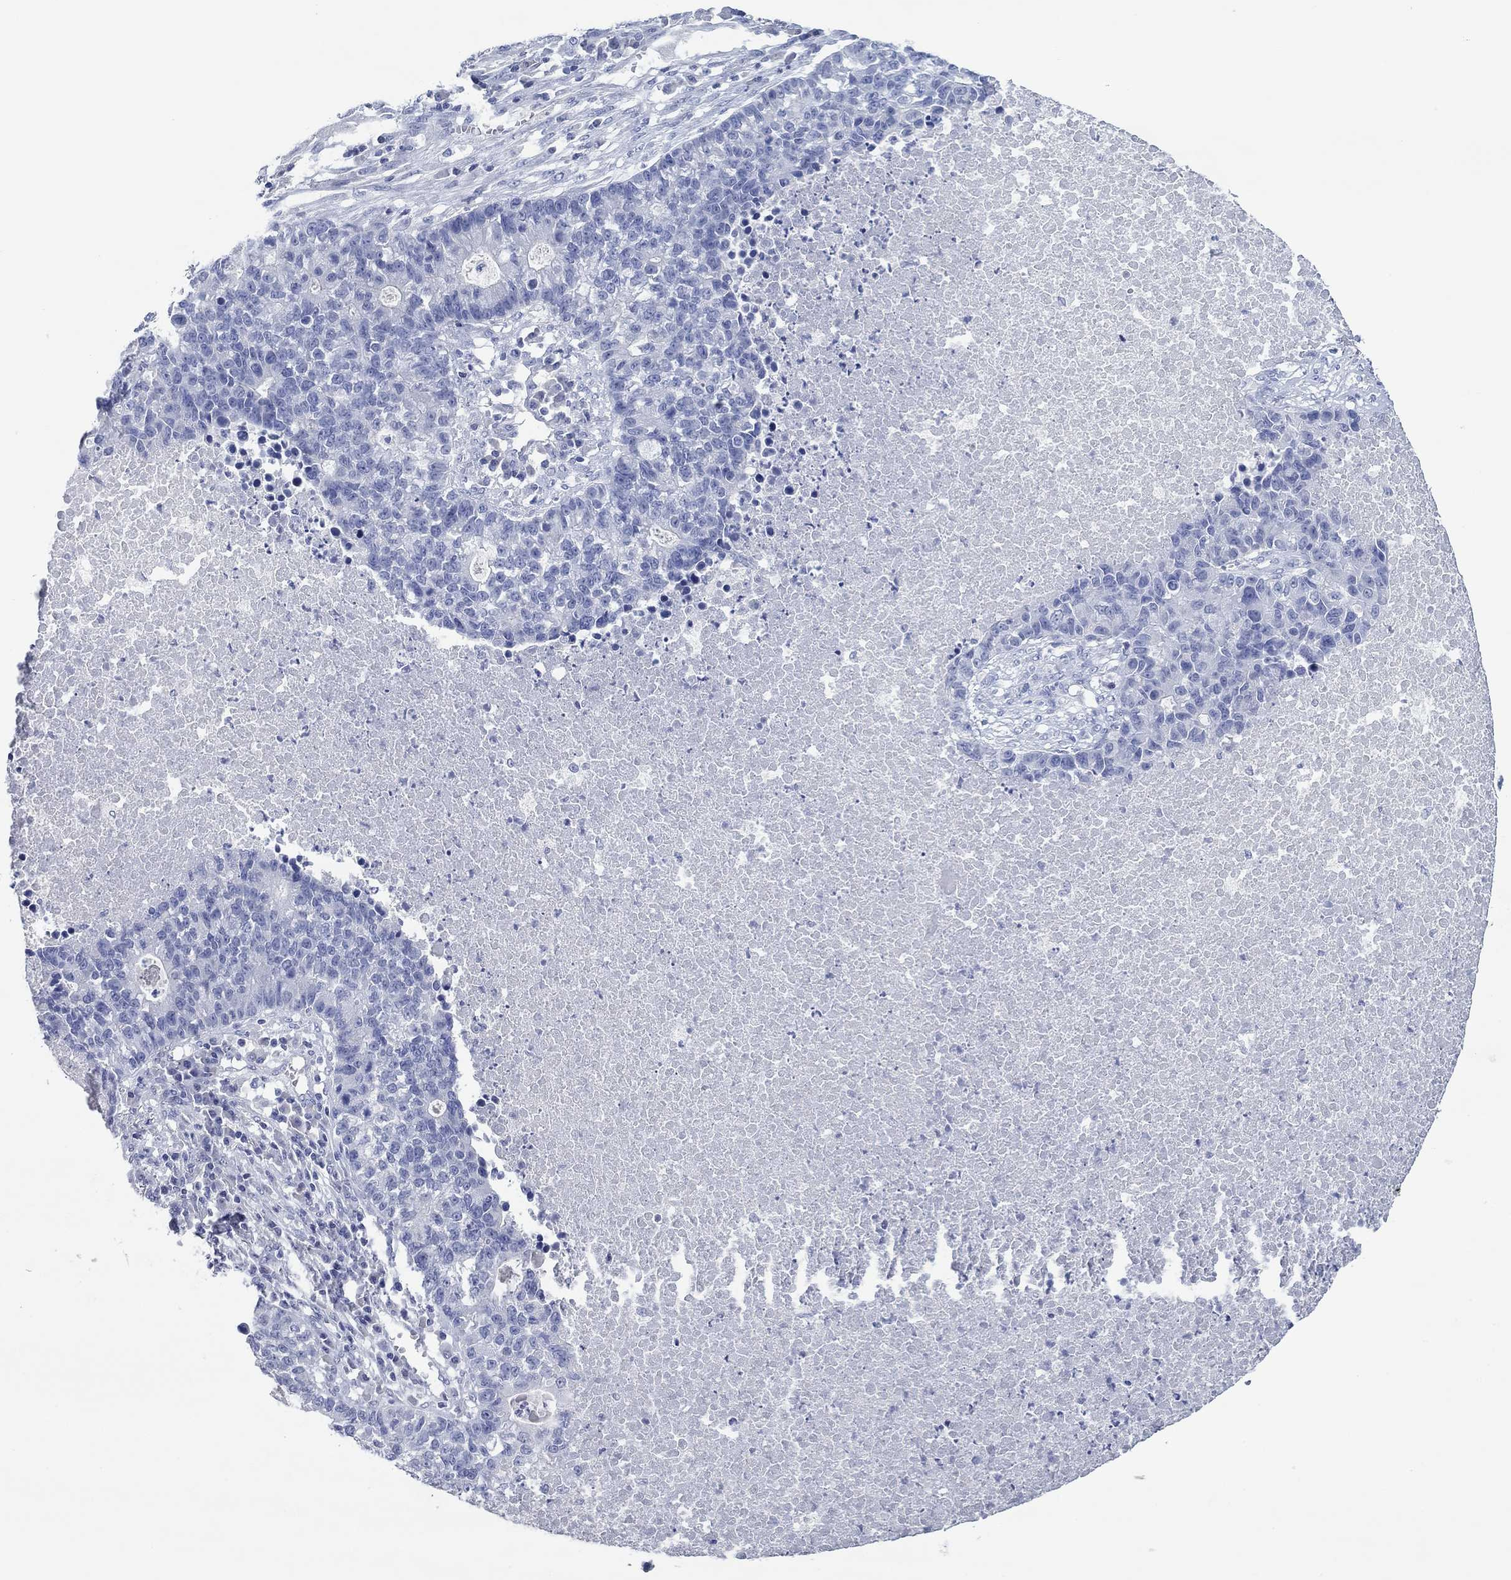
{"staining": {"intensity": "negative", "quantity": "none", "location": "none"}, "tissue": "lung cancer", "cell_type": "Tumor cells", "image_type": "cancer", "snomed": [{"axis": "morphology", "description": "Adenocarcinoma, NOS"}, {"axis": "topography", "description": "Lung"}], "caption": "Tumor cells are negative for brown protein staining in adenocarcinoma (lung).", "gene": "POU5F1", "patient": {"sex": "male", "age": 57}}